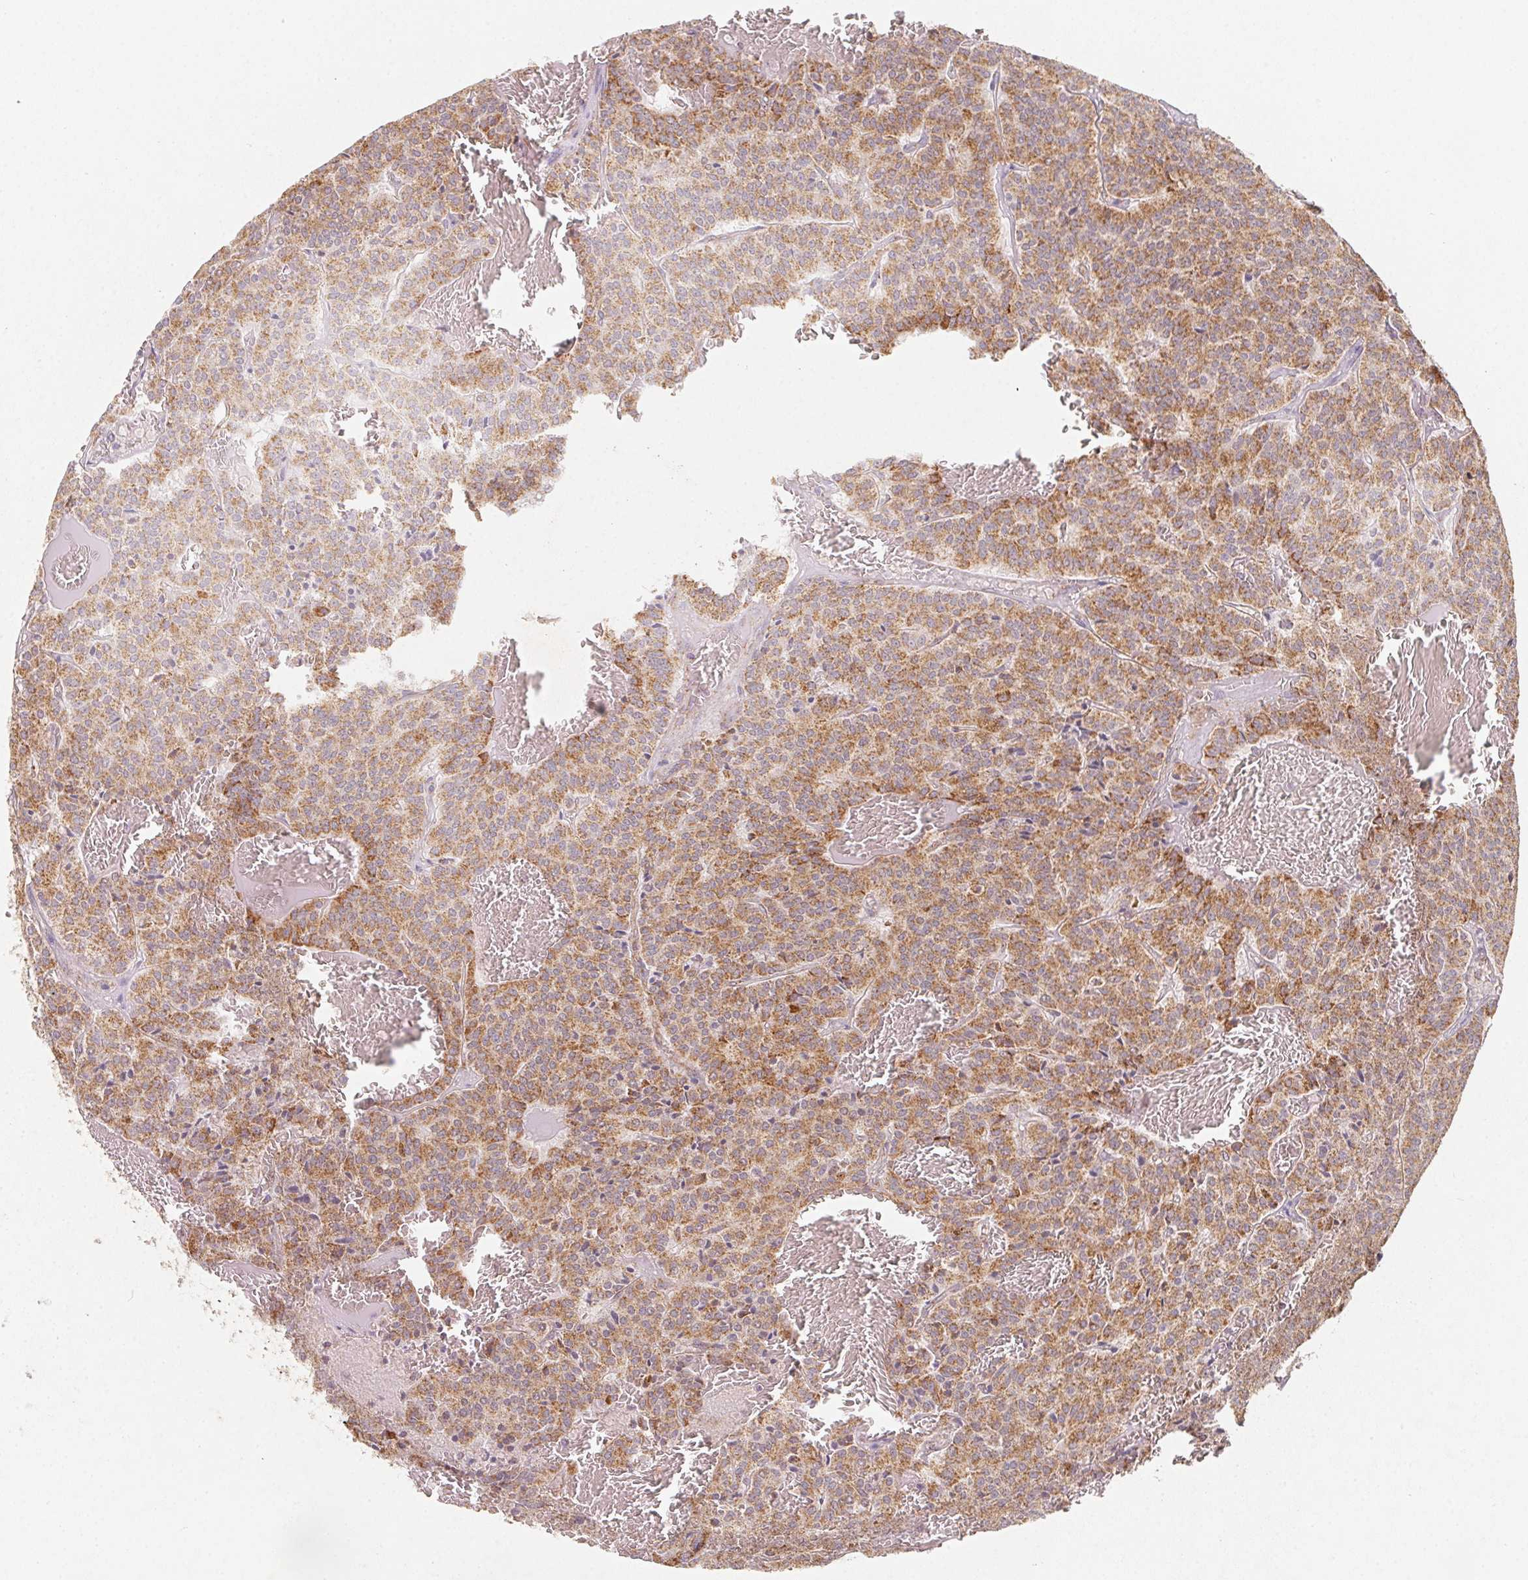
{"staining": {"intensity": "moderate", "quantity": ">75%", "location": "cytoplasmic/membranous"}, "tissue": "carcinoid", "cell_type": "Tumor cells", "image_type": "cancer", "snomed": [{"axis": "morphology", "description": "Carcinoid, malignant, NOS"}, {"axis": "topography", "description": "Lung"}], "caption": "Immunohistochemistry (IHC) (DAB) staining of human carcinoid (malignant) exhibits moderate cytoplasmic/membranous protein expression in about >75% of tumor cells. The protein of interest is shown in brown color, while the nuclei are stained blue.", "gene": "NDUFS6", "patient": {"sex": "male", "age": 70}}